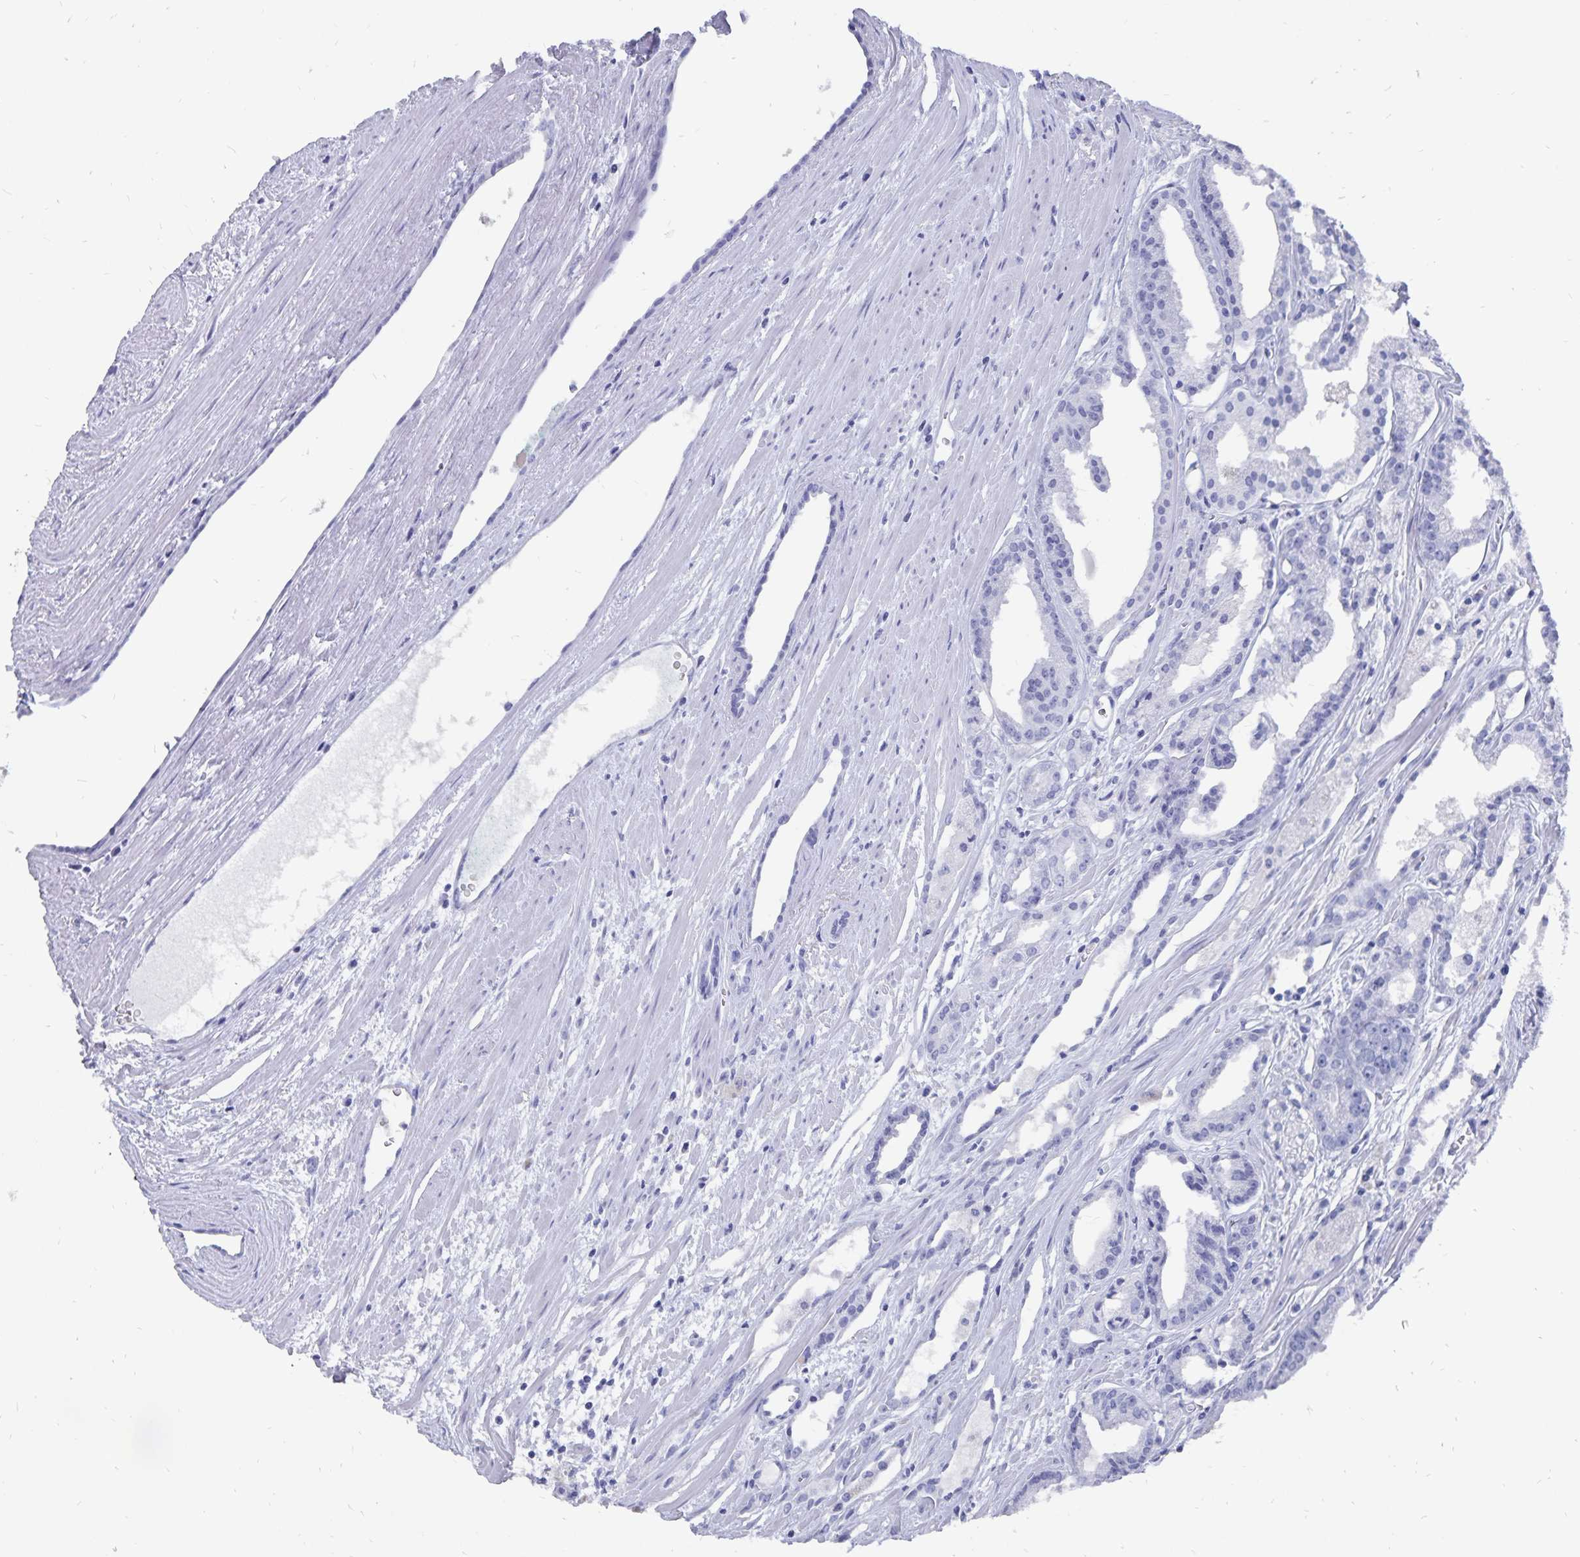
{"staining": {"intensity": "negative", "quantity": "none", "location": "none"}, "tissue": "prostate cancer", "cell_type": "Tumor cells", "image_type": "cancer", "snomed": [{"axis": "morphology", "description": "Adenocarcinoma, High grade"}, {"axis": "topography", "description": "Prostate"}], "caption": "A histopathology image of prostate cancer (adenocarcinoma (high-grade)) stained for a protein shows no brown staining in tumor cells.", "gene": "ADH1A", "patient": {"sex": "male", "age": 68}}